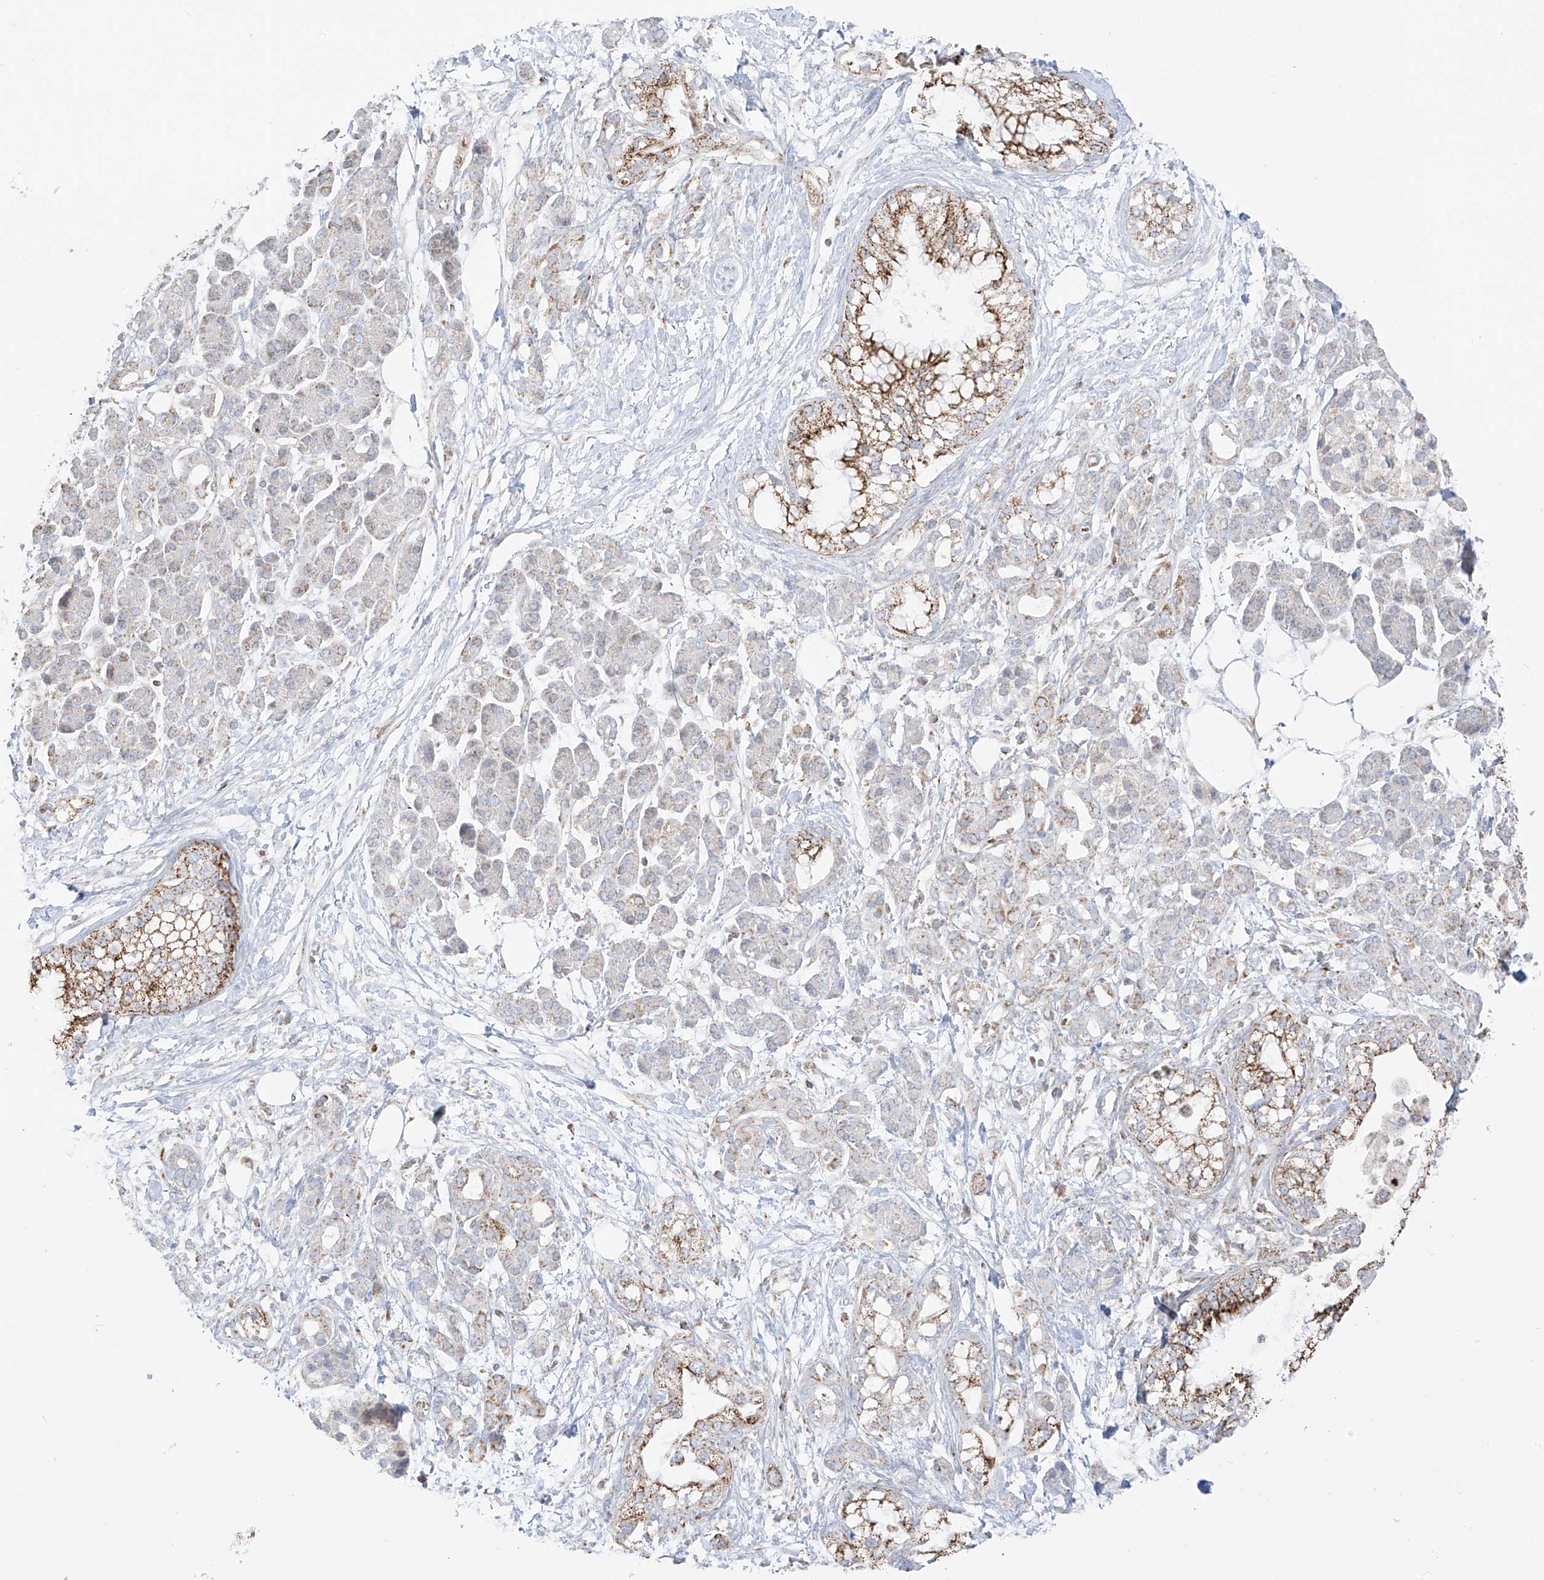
{"staining": {"intensity": "moderate", "quantity": ">75%", "location": "cytoplasmic/membranous"}, "tissue": "pancreatic cancer", "cell_type": "Tumor cells", "image_type": "cancer", "snomed": [{"axis": "morphology", "description": "Adenocarcinoma, NOS"}, {"axis": "topography", "description": "Pancreas"}], "caption": "This photomicrograph exhibits pancreatic adenocarcinoma stained with IHC to label a protein in brown. The cytoplasmic/membranous of tumor cells show moderate positivity for the protein. Nuclei are counter-stained blue.", "gene": "ETHE1", "patient": {"sex": "male", "age": 68}}